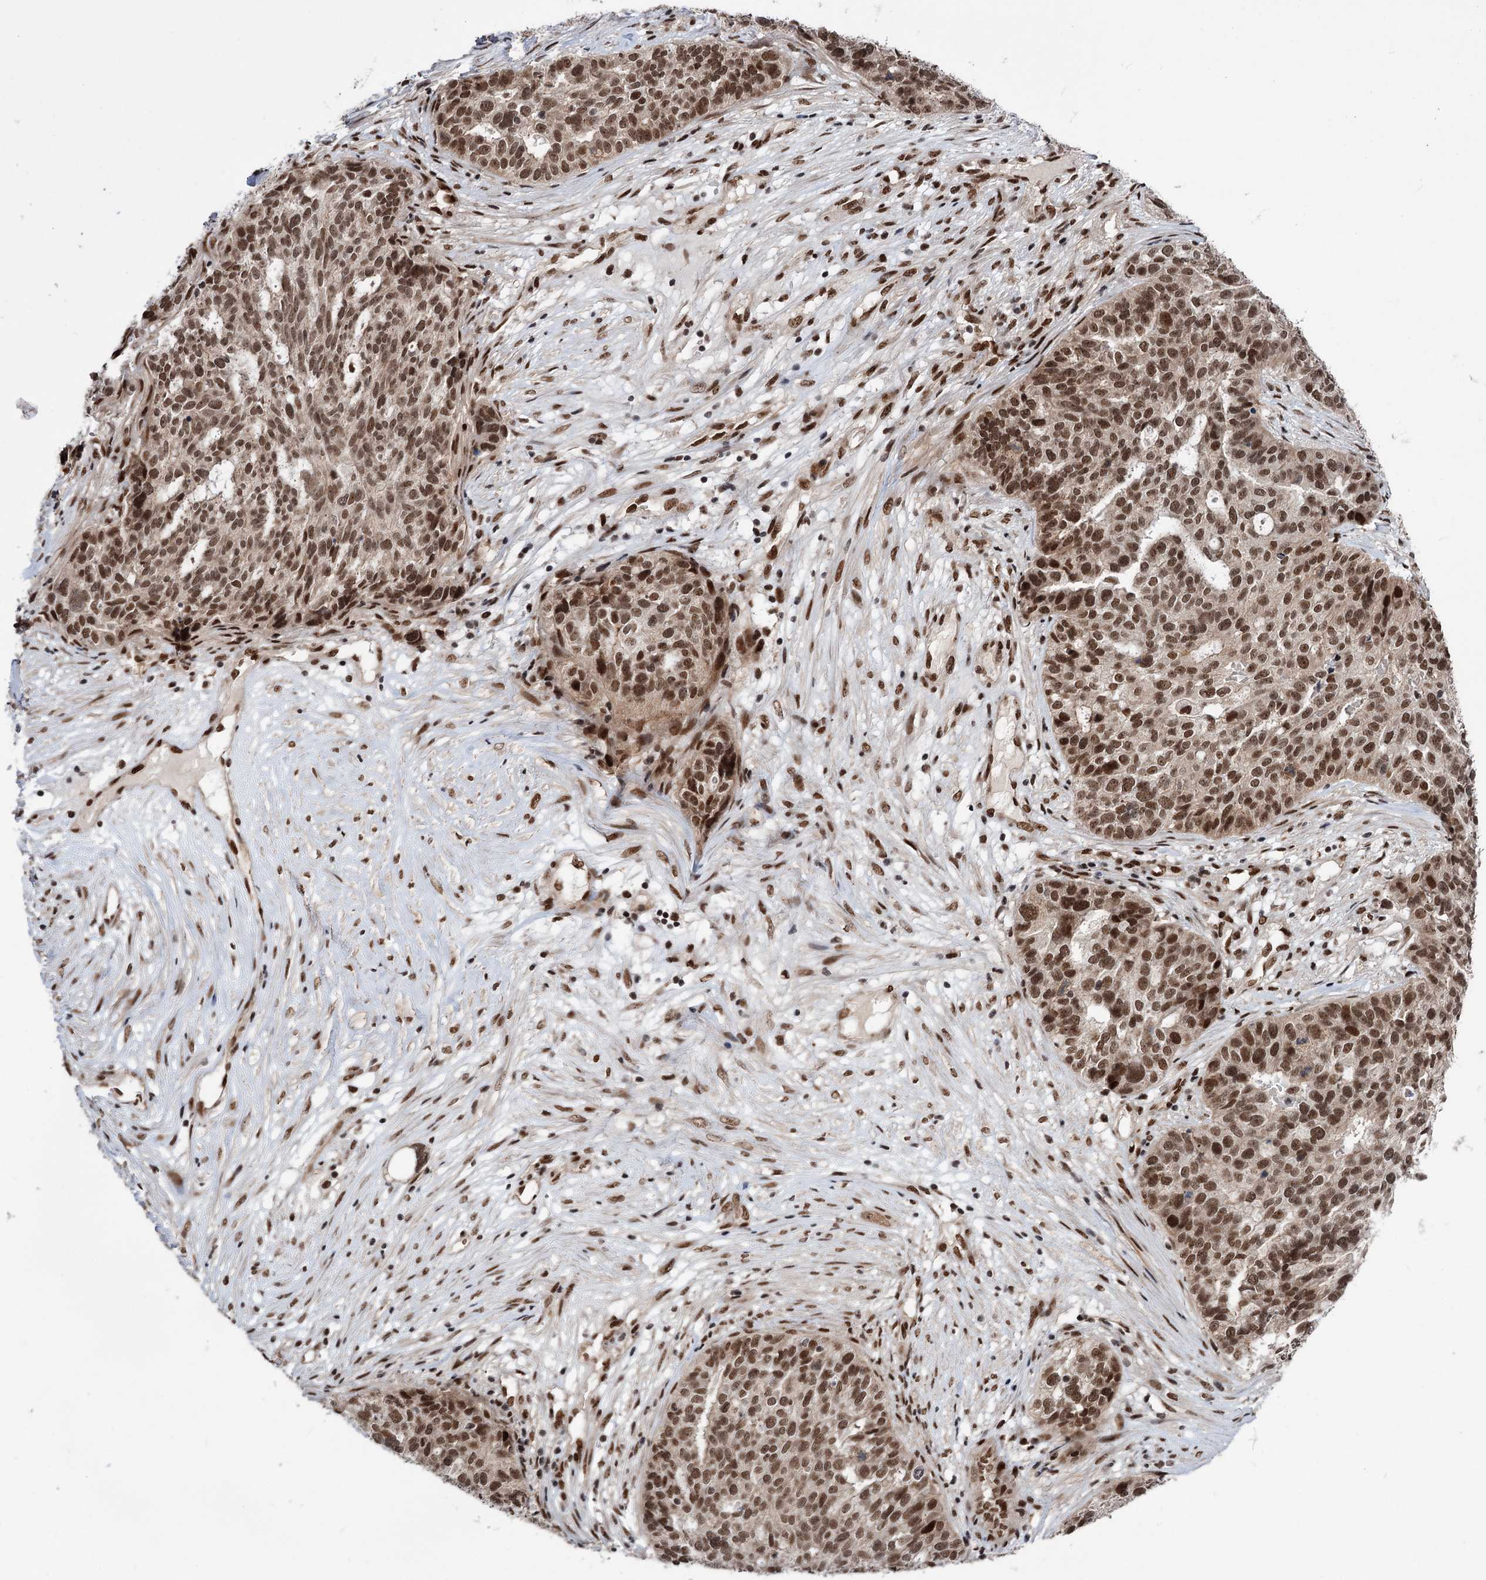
{"staining": {"intensity": "strong", "quantity": ">75%", "location": "nuclear"}, "tissue": "ovarian cancer", "cell_type": "Tumor cells", "image_type": "cancer", "snomed": [{"axis": "morphology", "description": "Cystadenocarcinoma, serous, NOS"}, {"axis": "topography", "description": "Ovary"}], "caption": "Immunohistochemistry (IHC) (DAB) staining of serous cystadenocarcinoma (ovarian) demonstrates strong nuclear protein positivity in about >75% of tumor cells. (IHC, brightfield microscopy, high magnification).", "gene": "MAML1", "patient": {"sex": "female", "age": 59}}